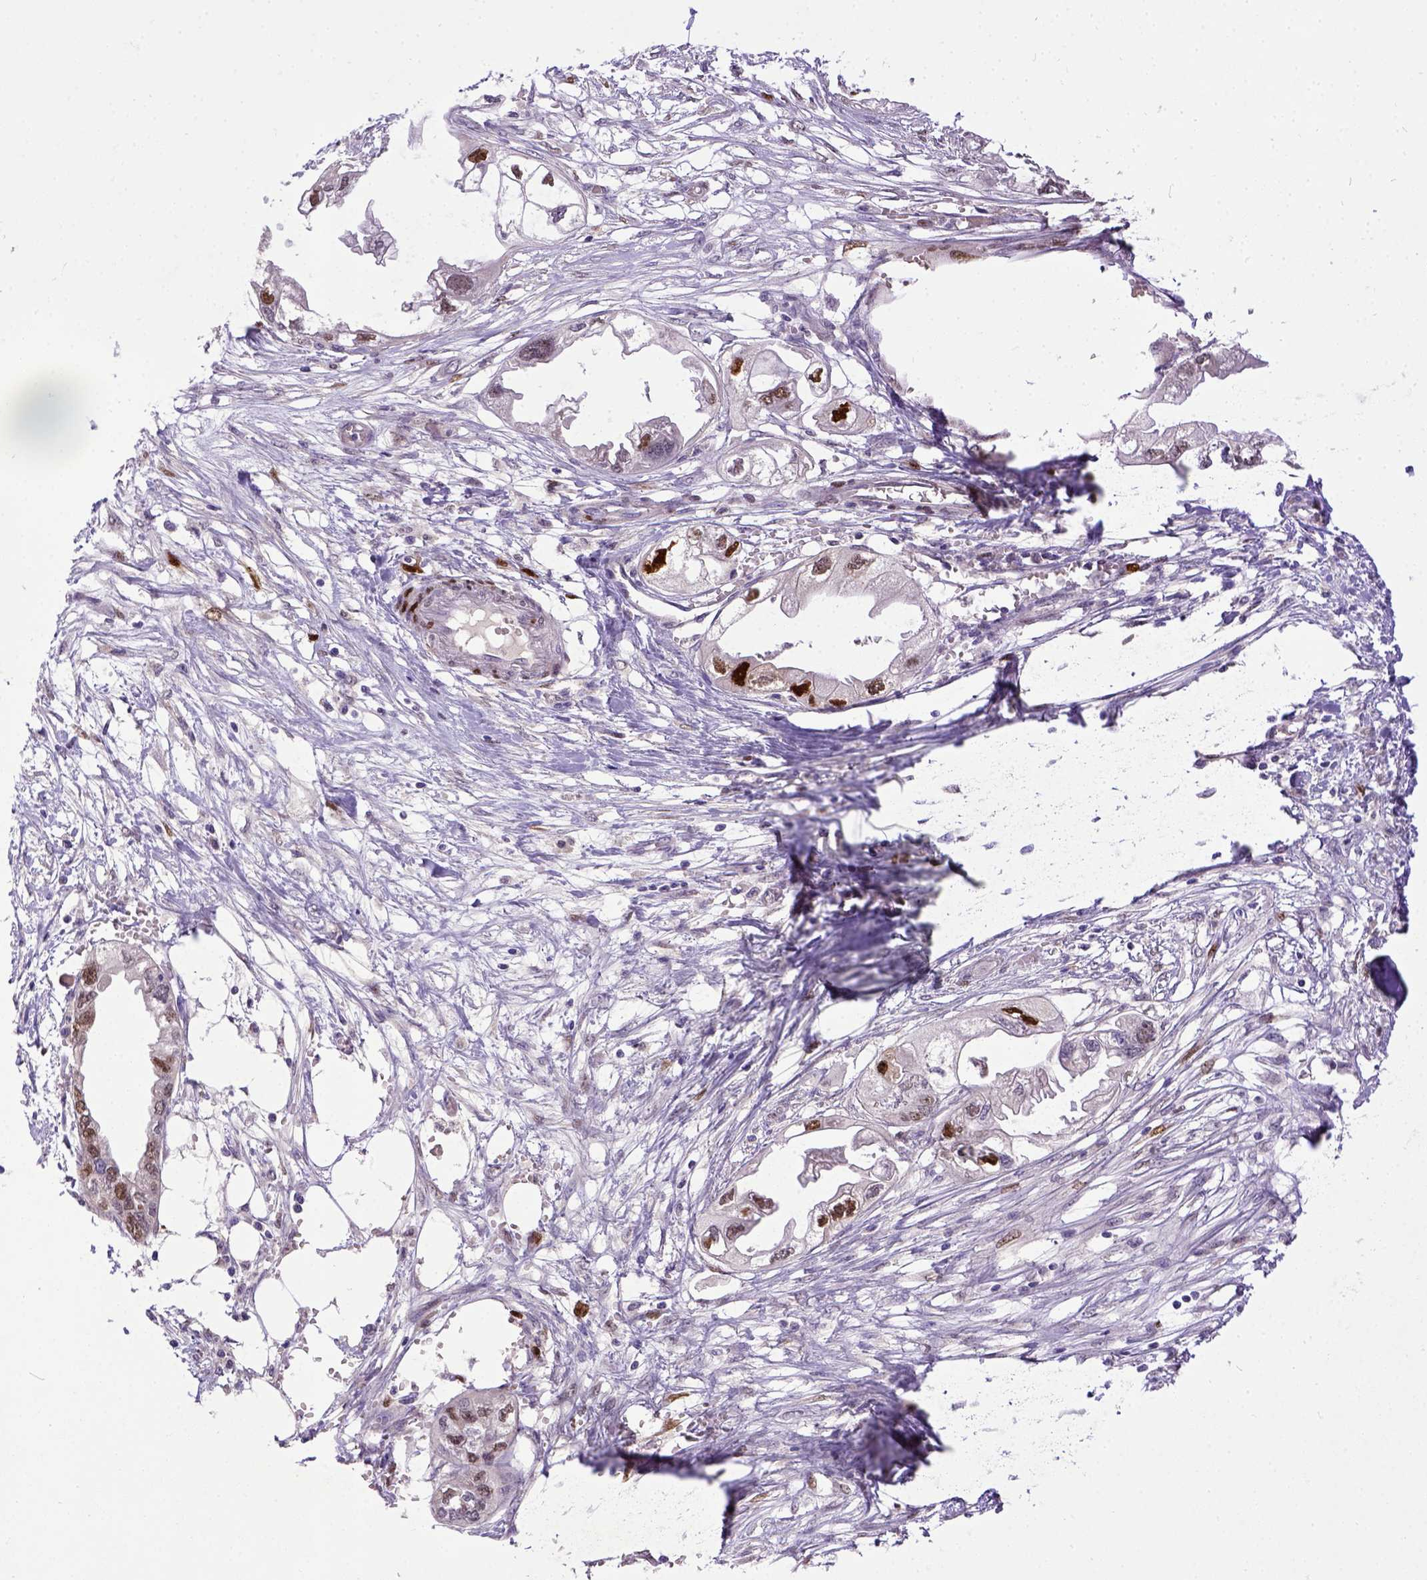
{"staining": {"intensity": "strong", "quantity": "25%-75%", "location": "nuclear"}, "tissue": "endometrial cancer", "cell_type": "Tumor cells", "image_type": "cancer", "snomed": [{"axis": "morphology", "description": "Adenocarcinoma, NOS"}, {"axis": "morphology", "description": "Adenocarcinoma, metastatic, NOS"}, {"axis": "topography", "description": "Adipose tissue"}, {"axis": "topography", "description": "Endometrium"}], "caption": "The micrograph reveals staining of adenocarcinoma (endometrial), revealing strong nuclear protein staining (brown color) within tumor cells.", "gene": "CDKN1A", "patient": {"sex": "female", "age": 67}}